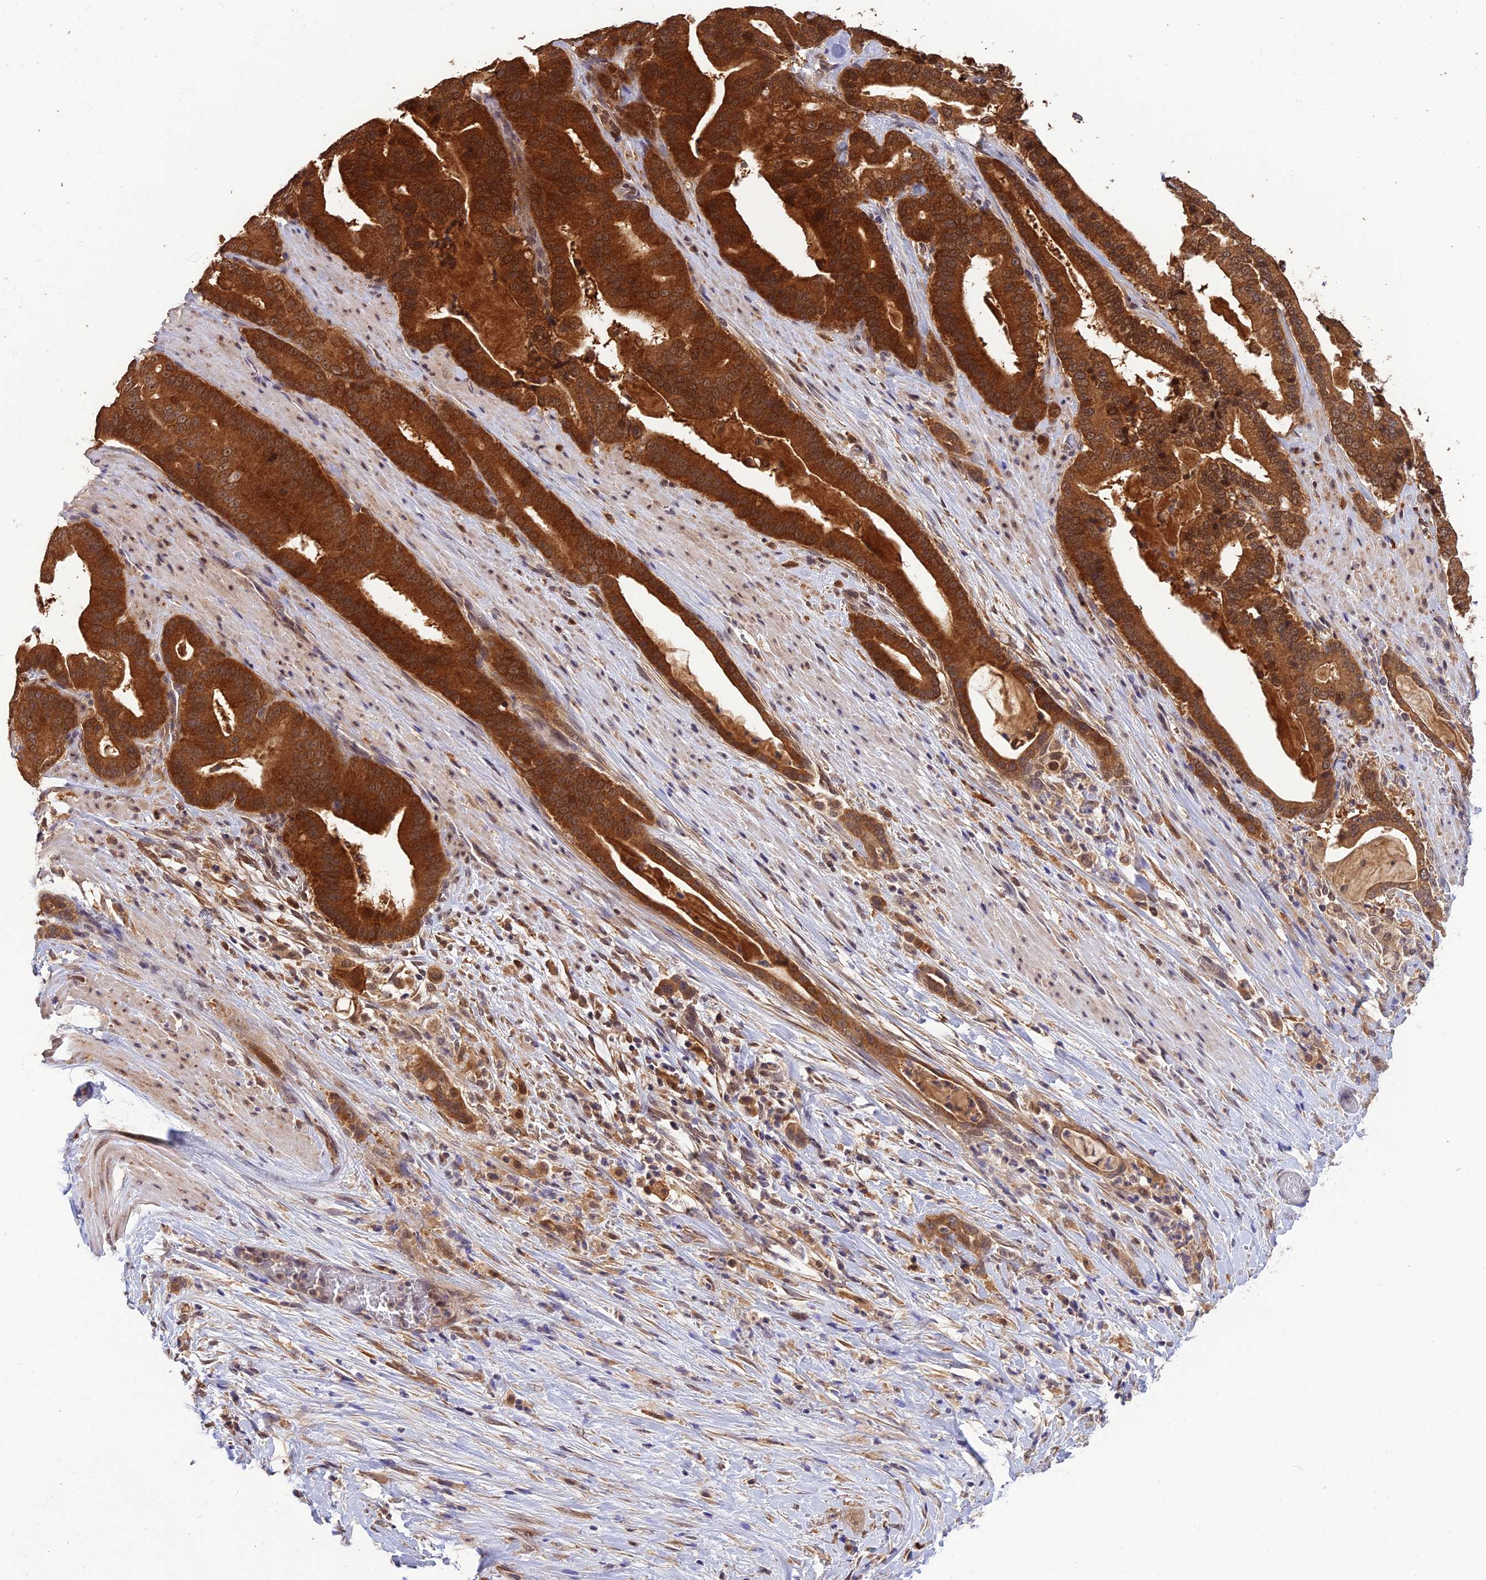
{"staining": {"intensity": "strong", "quantity": ">75%", "location": "cytoplasmic/membranous,nuclear"}, "tissue": "pancreatic cancer", "cell_type": "Tumor cells", "image_type": "cancer", "snomed": [{"axis": "morphology", "description": "Adenocarcinoma, NOS"}, {"axis": "topography", "description": "Pancreas"}], "caption": "This is a photomicrograph of immunohistochemistry (IHC) staining of pancreatic cancer (adenocarcinoma), which shows strong positivity in the cytoplasmic/membranous and nuclear of tumor cells.", "gene": "MNS1", "patient": {"sex": "male", "age": 63}}